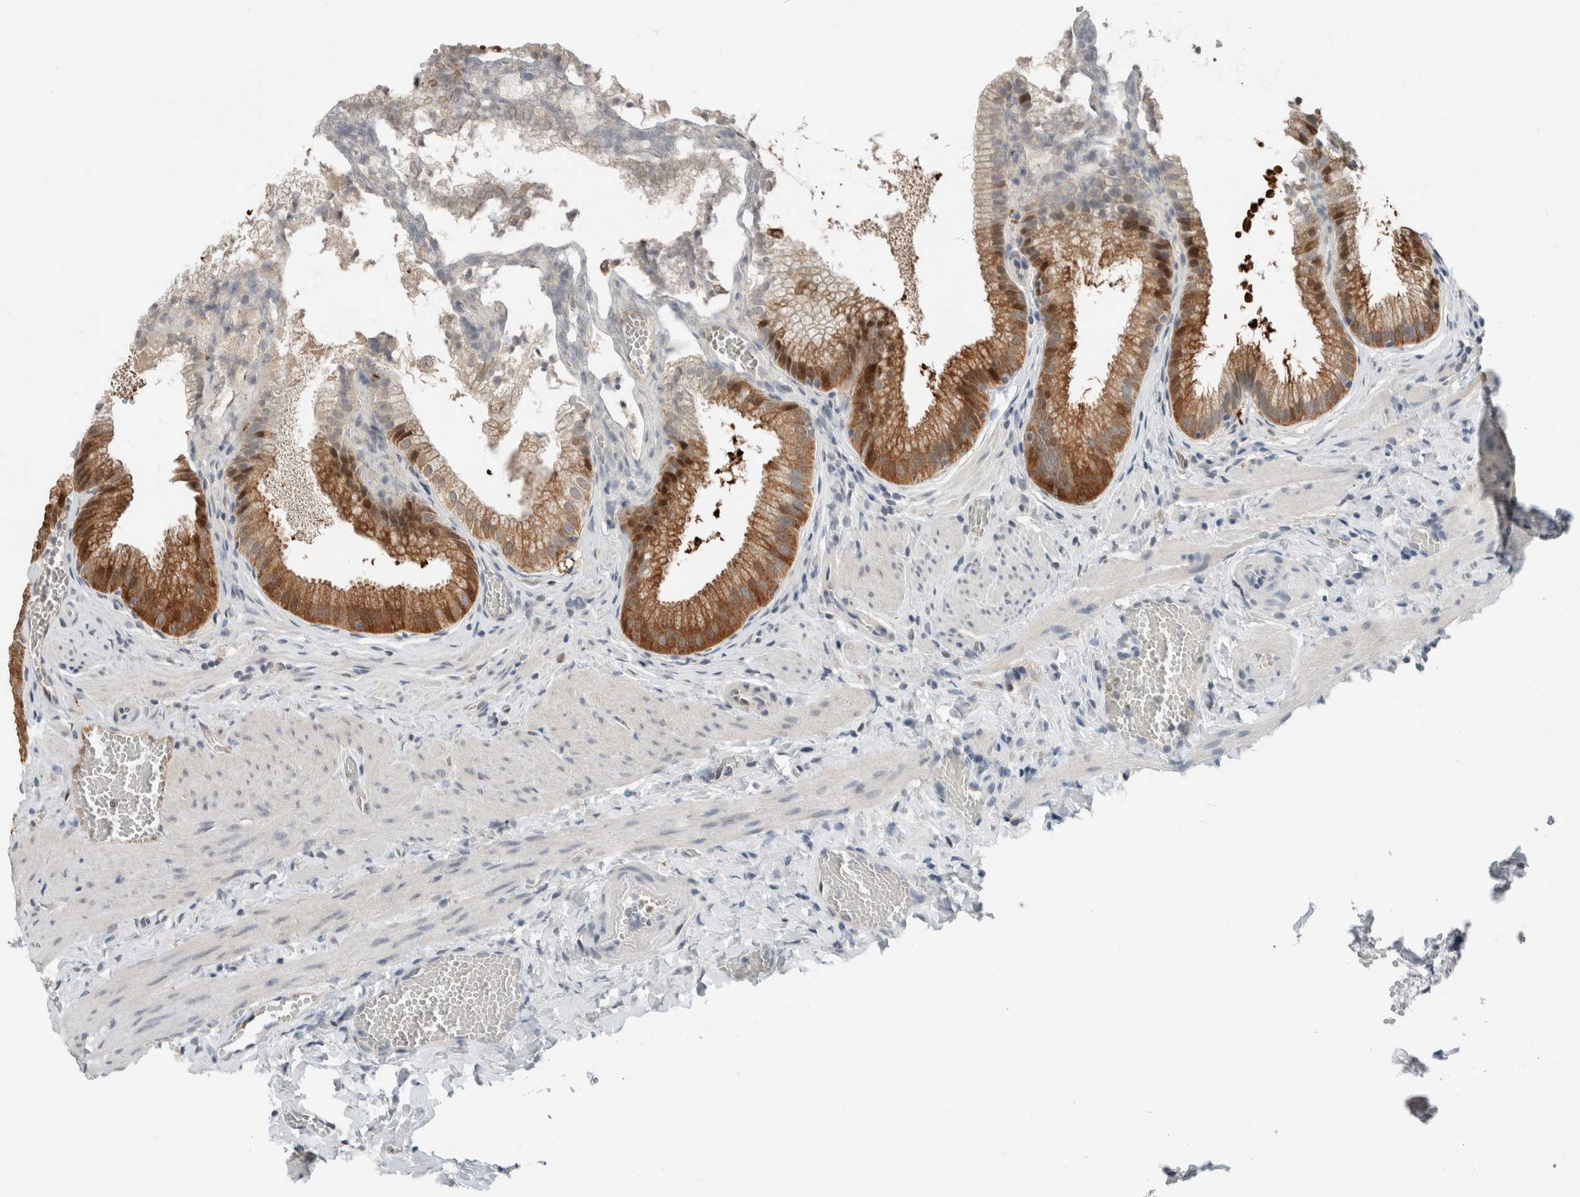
{"staining": {"intensity": "strong", "quantity": ">75%", "location": "cytoplasmic/membranous,nuclear"}, "tissue": "gallbladder", "cell_type": "Glandular cells", "image_type": "normal", "snomed": [{"axis": "morphology", "description": "Normal tissue, NOS"}, {"axis": "topography", "description": "Gallbladder"}], "caption": "Immunohistochemistry (IHC) photomicrograph of unremarkable gallbladder: gallbladder stained using IHC shows high levels of strong protein expression localized specifically in the cytoplasmic/membranous,nuclear of glandular cells, appearing as a cytoplasmic/membranous,nuclear brown color.", "gene": "XPNPEP1", "patient": {"sex": "male", "age": 38}}